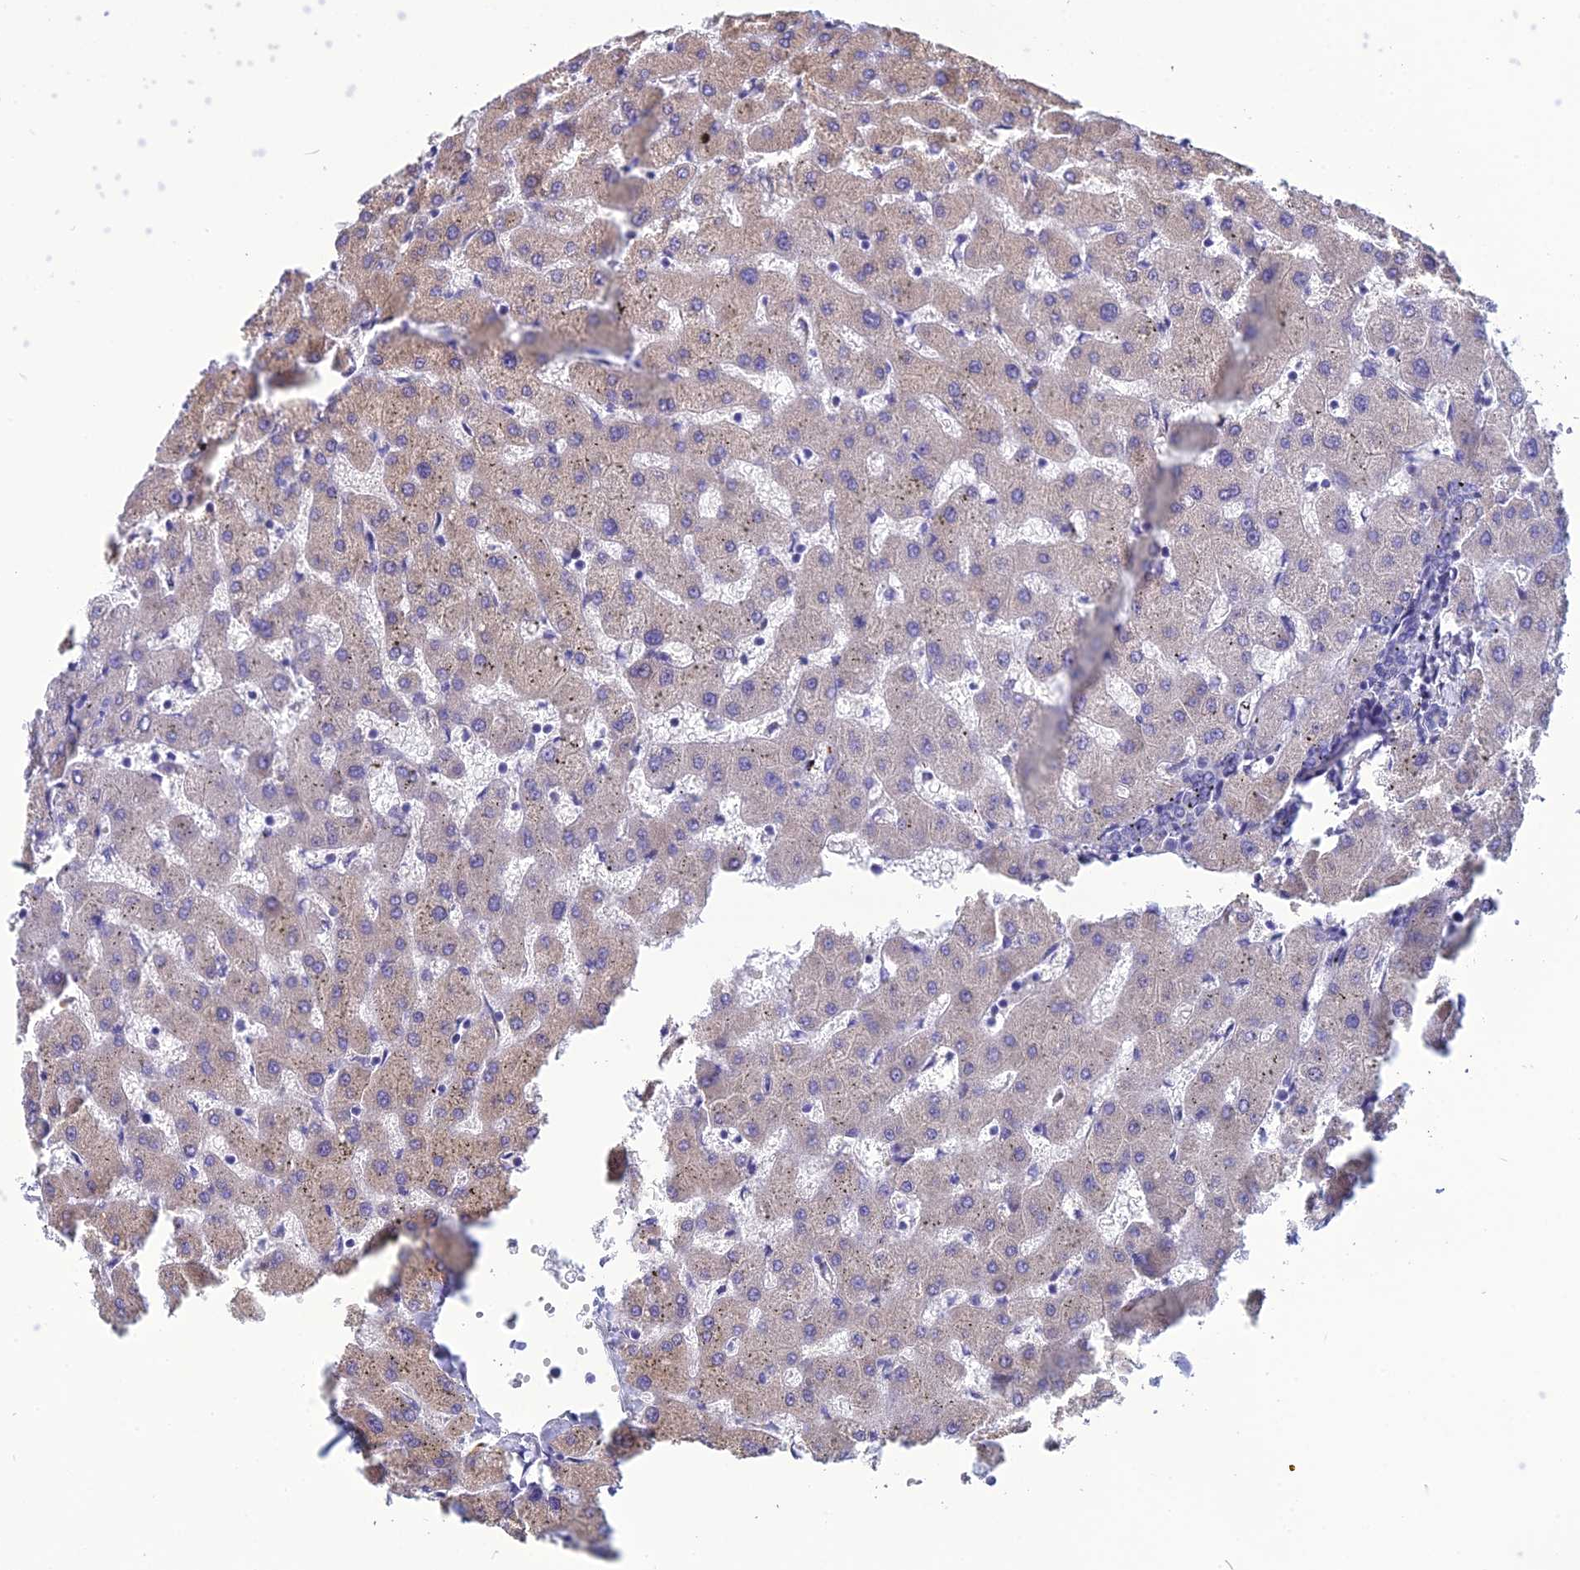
{"staining": {"intensity": "negative", "quantity": "none", "location": "none"}, "tissue": "liver", "cell_type": "Cholangiocytes", "image_type": "normal", "snomed": [{"axis": "morphology", "description": "Normal tissue, NOS"}, {"axis": "topography", "description": "Liver"}], "caption": "Liver stained for a protein using immunohistochemistry exhibits no staining cholangiocytes.", "gene": "FBXL20", "patient": {"sex": "female", "age": 63}}